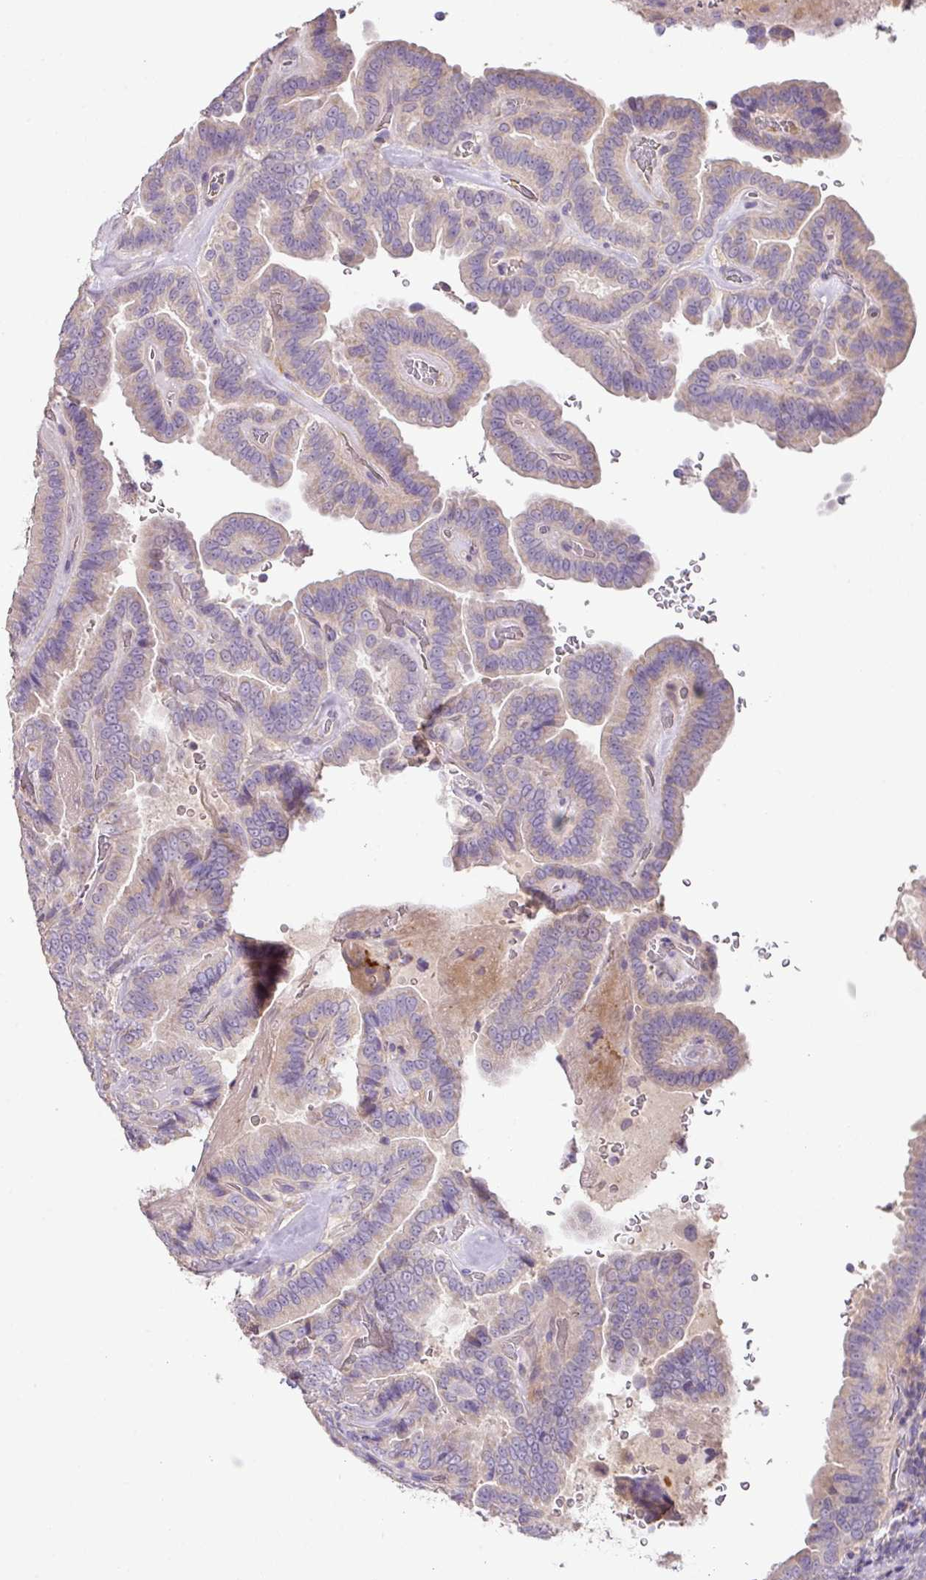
{"staining": {"intensity": "weak", "quantity": "25%-75%", "location": "cytoplasmic/membranous"}, "tissue": "thyroid cancer", "cell_type": "Tumor cells", "image_type": "cancer", "snomed": [{"axis": "morphology", "description": "Papillary adenocarcinoma, NOS"}, {"axis": "topography", "description": "Thyroid gland"}], "caption": "The photomicrograph displays a brown stain indicating the presence of a protein in the cytoplasmic/membranous of tumor cells in thyroid papillary adenocarcinoma.", "gene": "HOXC13", "patient": {"sex": "male", "age": 61}}